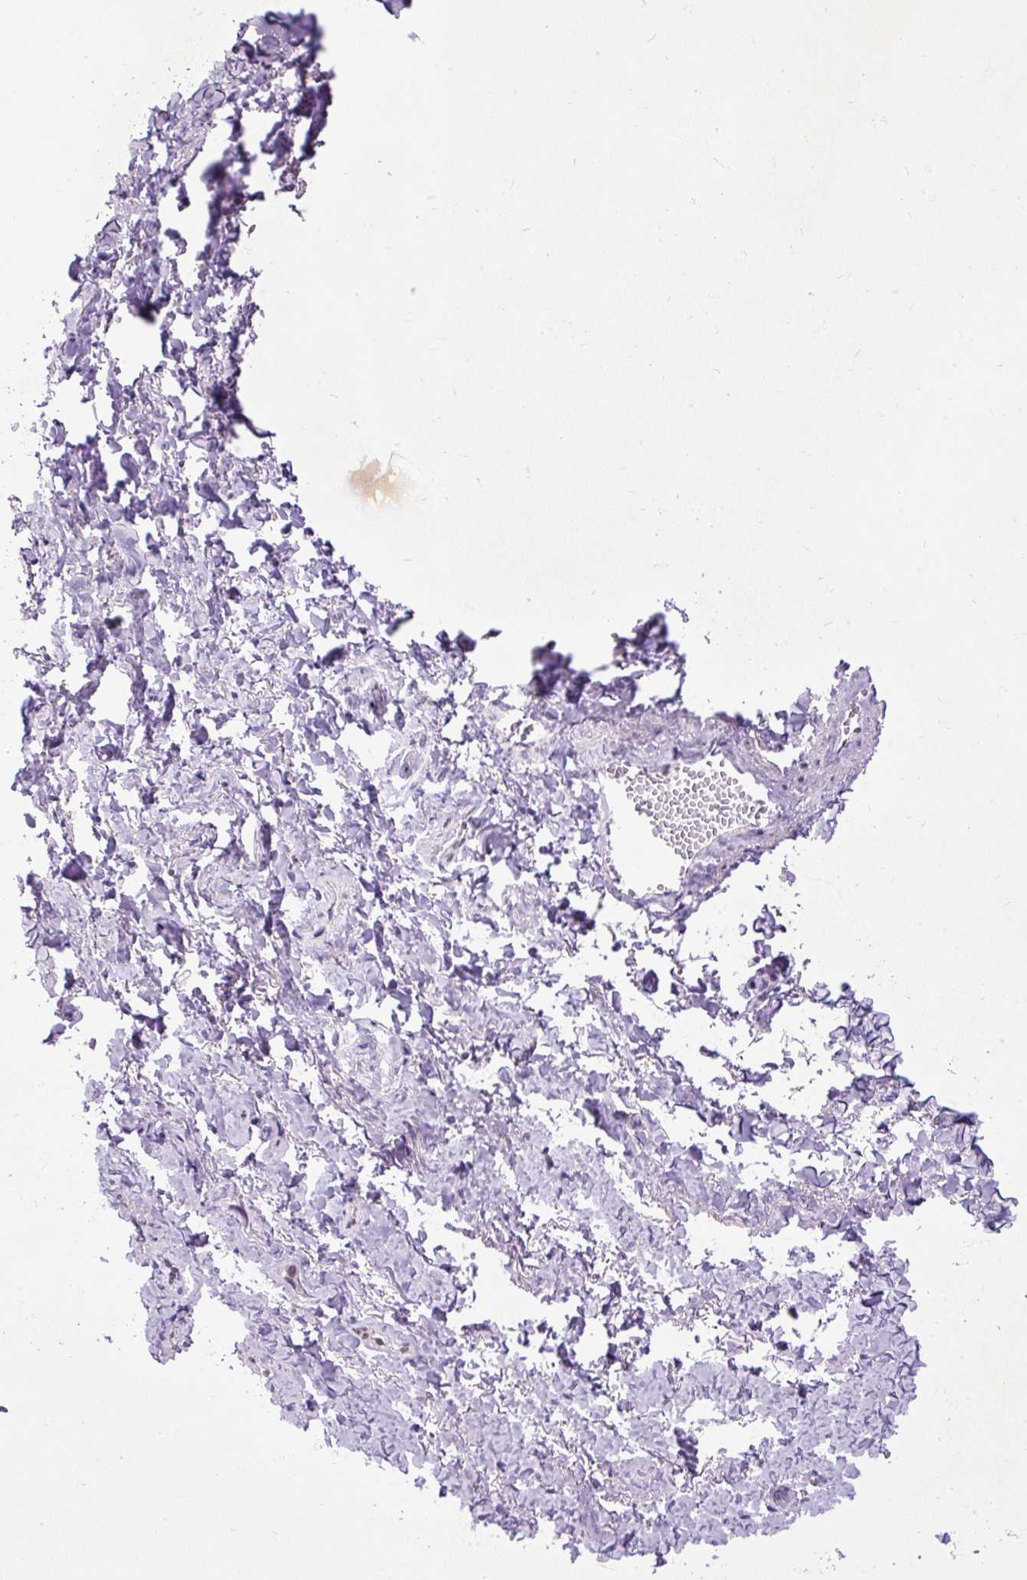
{"staining": {"intensity": "negative", "quantity": "none", "location": "none"}, "tissue": "adipose tissue", "cell_type": "Adipocytes", "image_type": "normal", "snomed": [{"axis": "morphology", "description": "Normal tissue, NOS"}, {"axis": "topography", "description": "Vulva"}, {"axis": "topography", "description": "Vagina"}, {"axis": "topography", "description": "Peripheral nerve tissue"}], "caption": "This is an immunohistochemistry (IHC) histopathology image of unremarkable adipose tissue. There is no positivity in adipocytes.", "gene": "SPC24", "patient": {"sex": "female", "age": 66}}